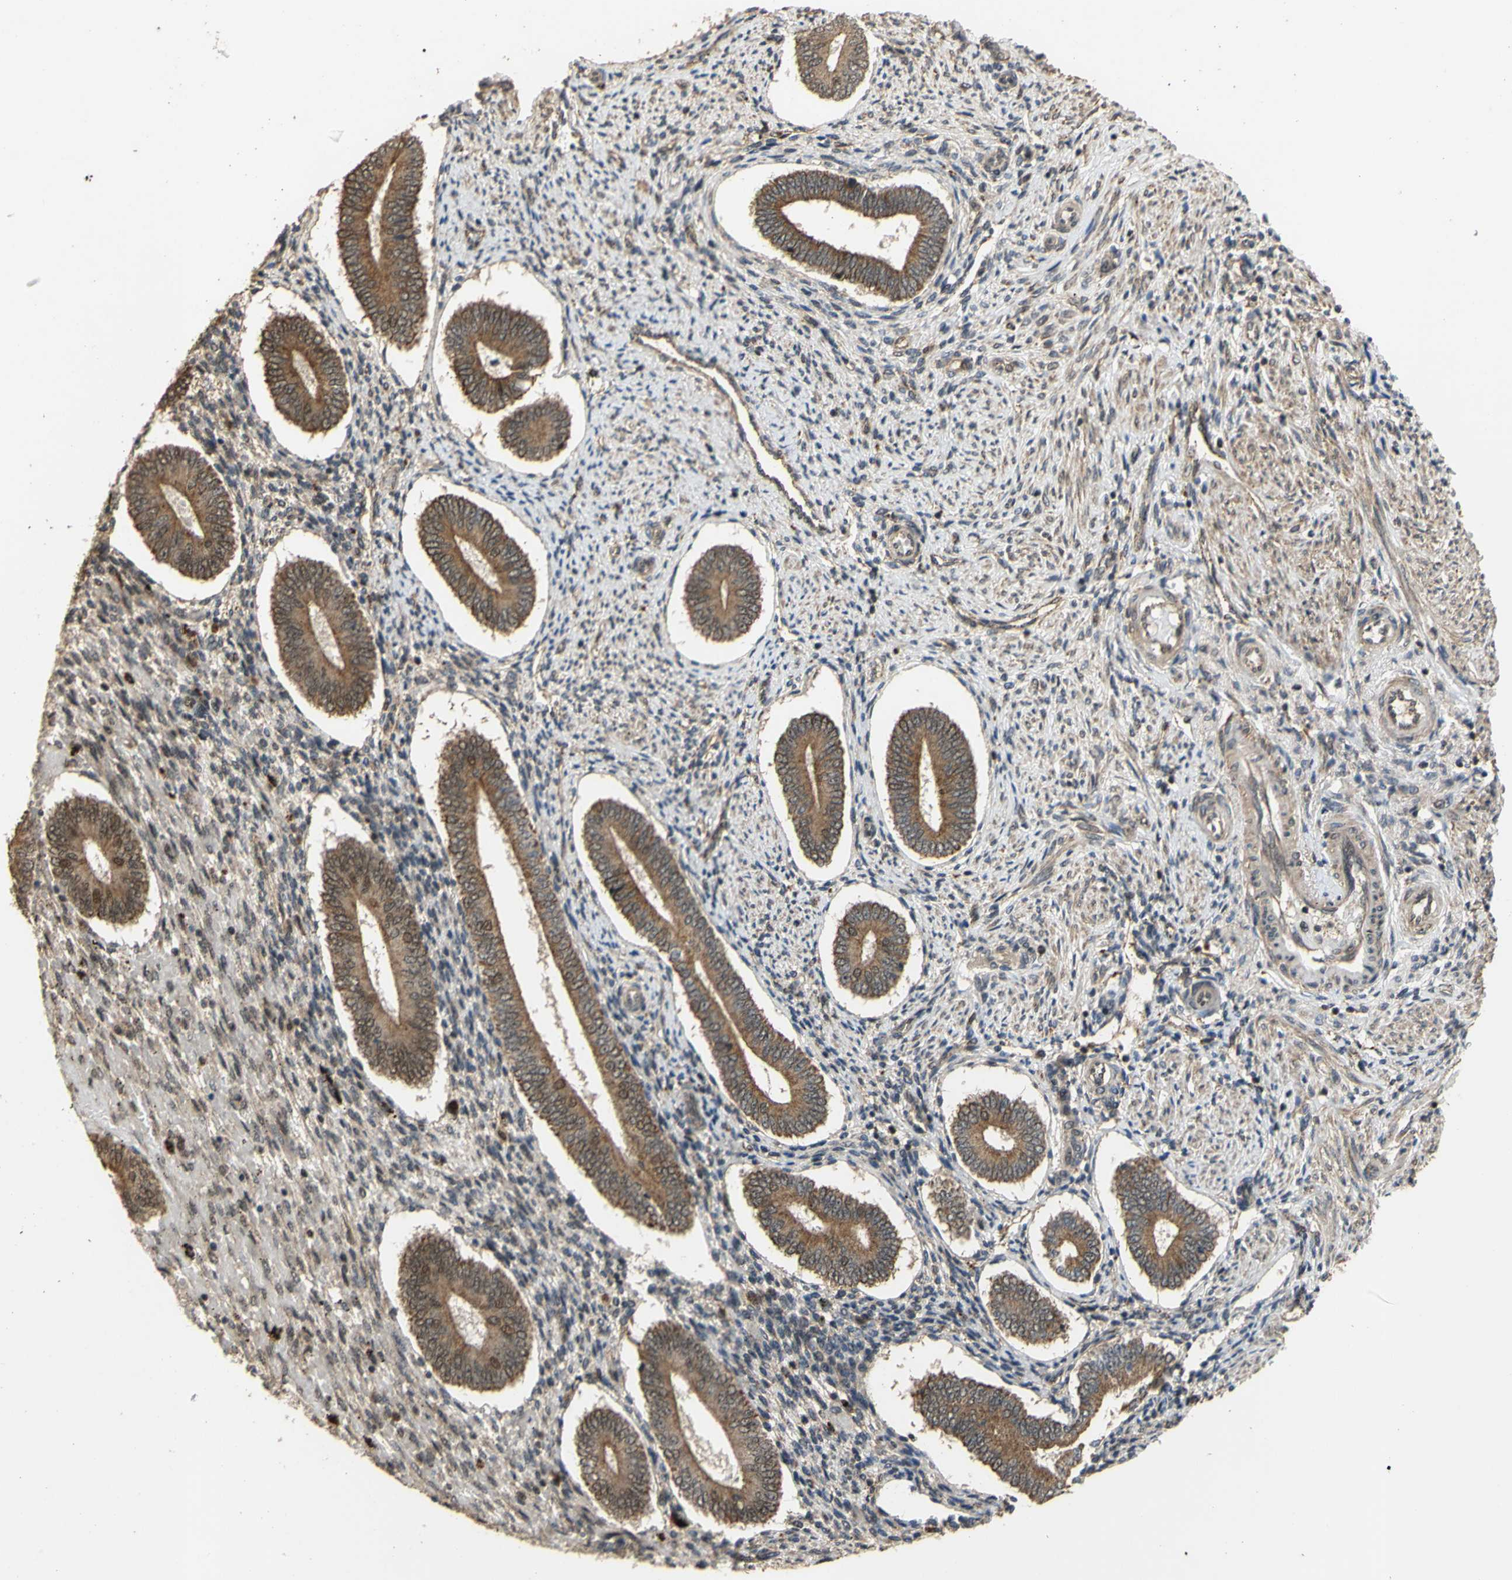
{"staining": {"intensity": "negative", "quantity": "none", "location": "none"}, "tissue": "endometrium", "cell_type": "Cells in endometrial stroma", "image_type": "normal", "snomed": [{"axis": "morphology", "description": "Normal tissue, NOS"}, {"axis": "topography", "description": "Endometrium"}], "caption": "Immunohistochemistry (IHC) of benign endometrium reveals no expression in cells in endometrial stroma.", "gene": "GTF2E2", "patient": {"sex": "female", "age": 42}}